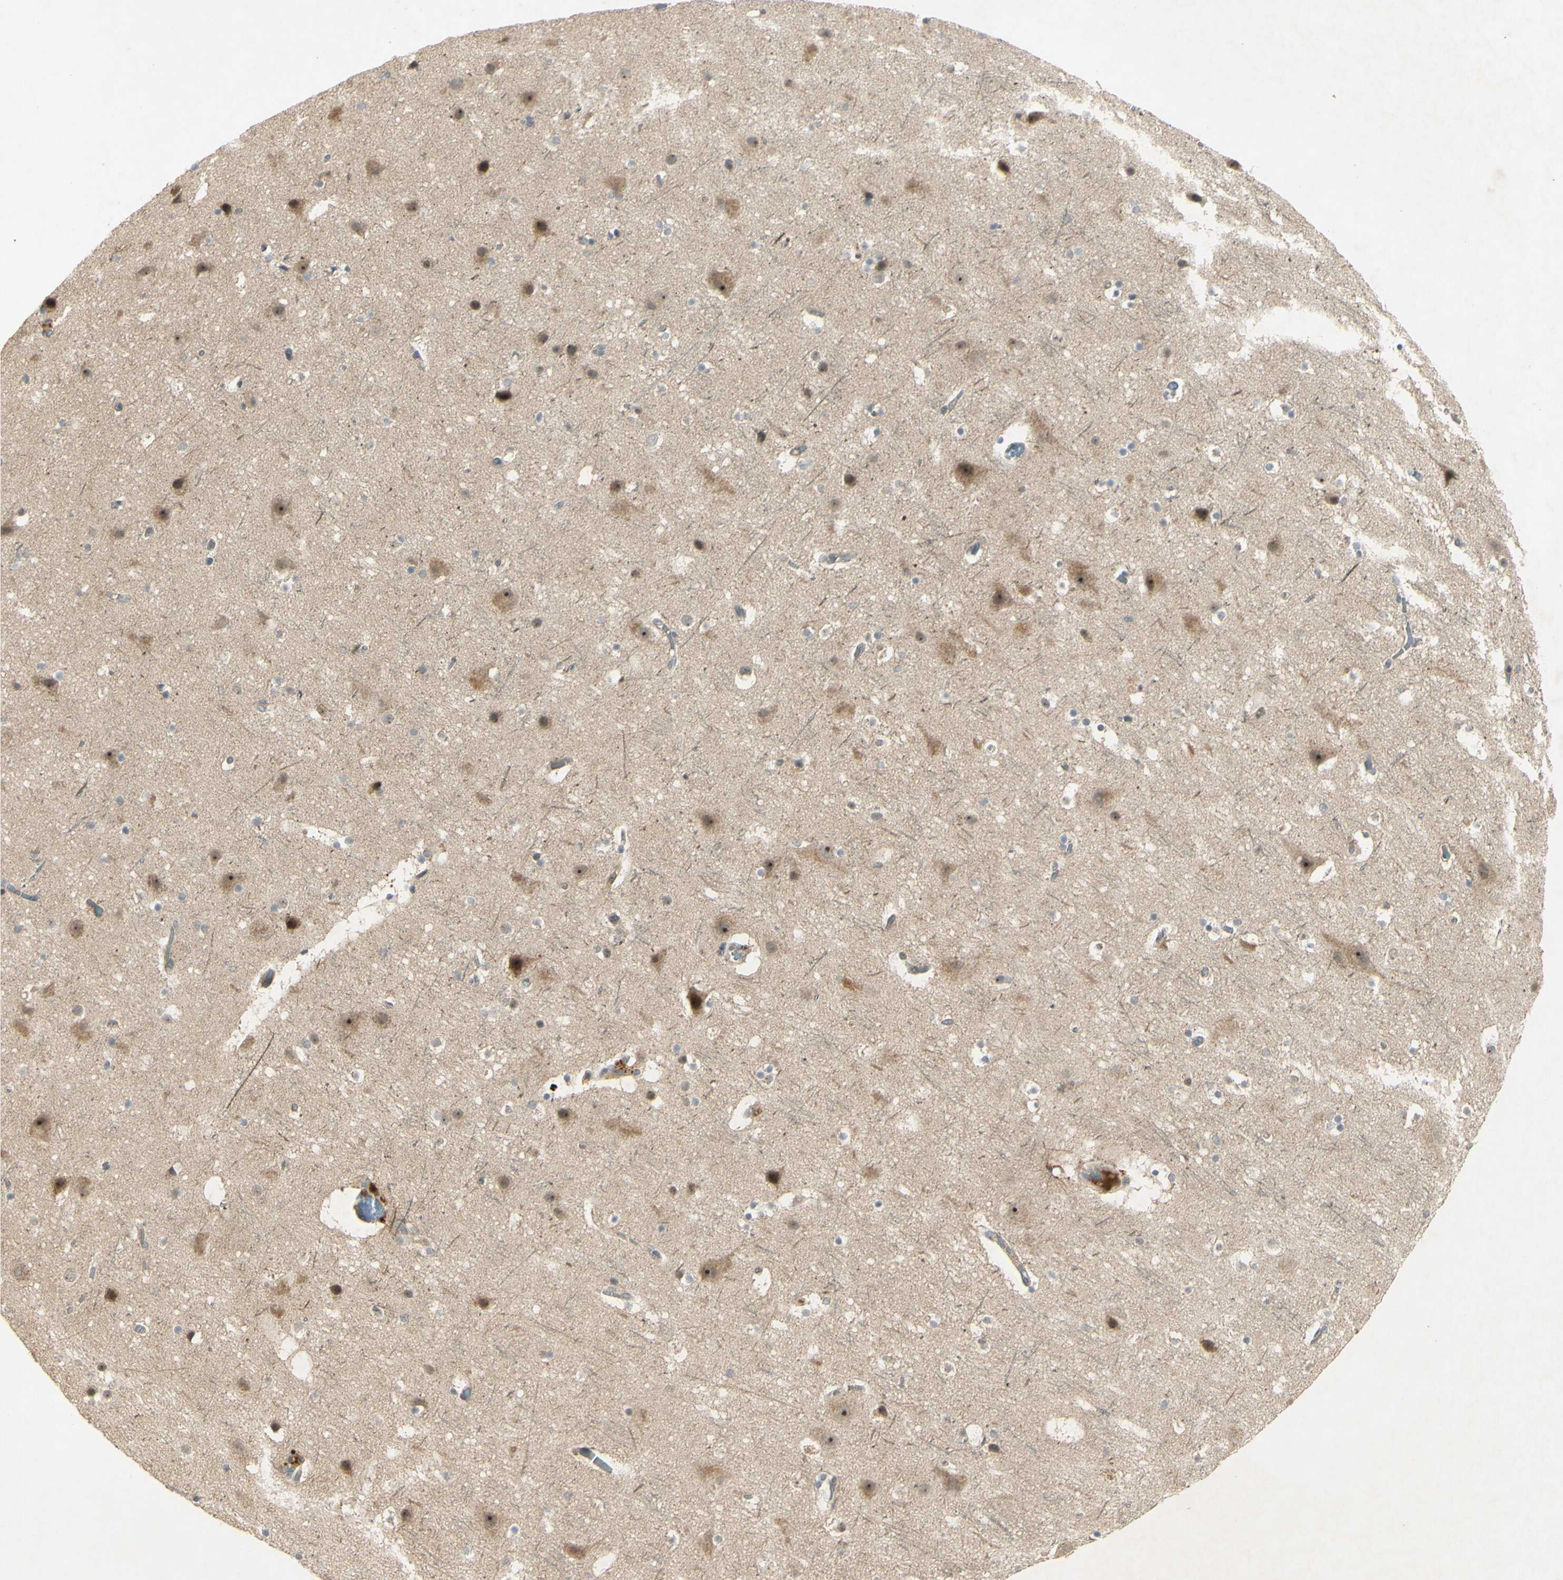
{"staining": {"intensity": "weak", "quantity": "<25%", "location": "cytoplasmic/membranous"}, "tissue": "cerebral cortex", "cell_type": "Endothelial cells", "image_type": "normal", "snomed": [{"axis": "morphology", "description": "Normal tissue, NOS"}, {"axis": "topography", "description": "Cerebral cortex"}], "caption": "Endothelial cells show no significant protein positivity in unremarkable cerebral cortex.", "gene": "RAD18", "patient": {"sex": "male", "age": 45}}